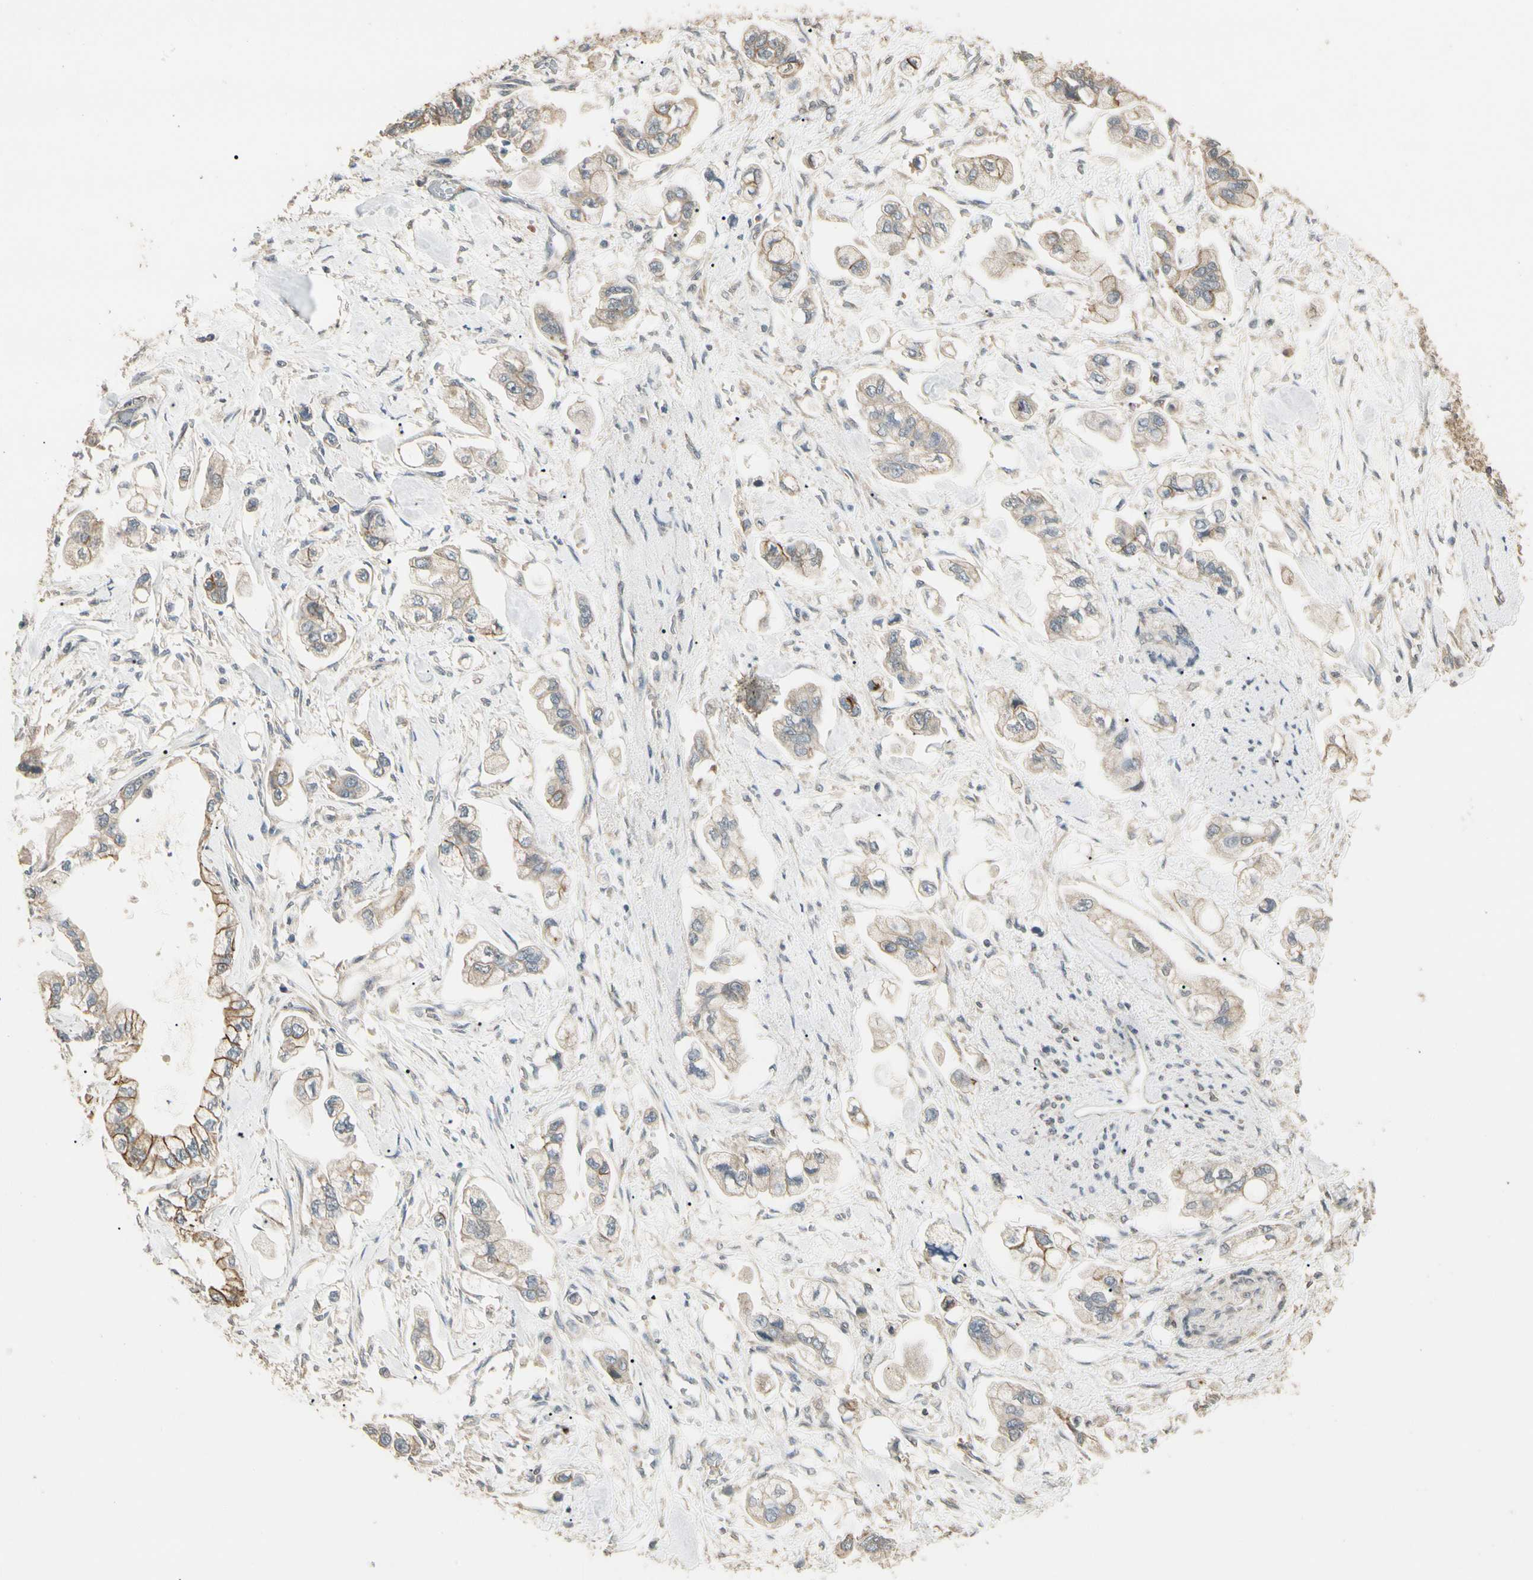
{"staining": {"intensity": "moderate", "quantity": "<25%", "location": "cytoplasmic/membranous"}, "tissue": "stomach cancer", "cell_type": "Tumor cells", "image_type": "cancer", "snomed": [{"axis": "morphology", "description": "Adenocarcinoma, NOS"}, {"axis": "topography", "description": "Stomach"}], "caption": "This photomicrograph reveals stomach cancer (adenocarcinoma) stained with IHC to label a protein in brown. The cytoplasmic/membranous of tumor cells show moderate positivity for the protein. Nuclei are counter-stained blue.", "gene": "CDH6", "patient": {"sex": "male", "age": 62}}